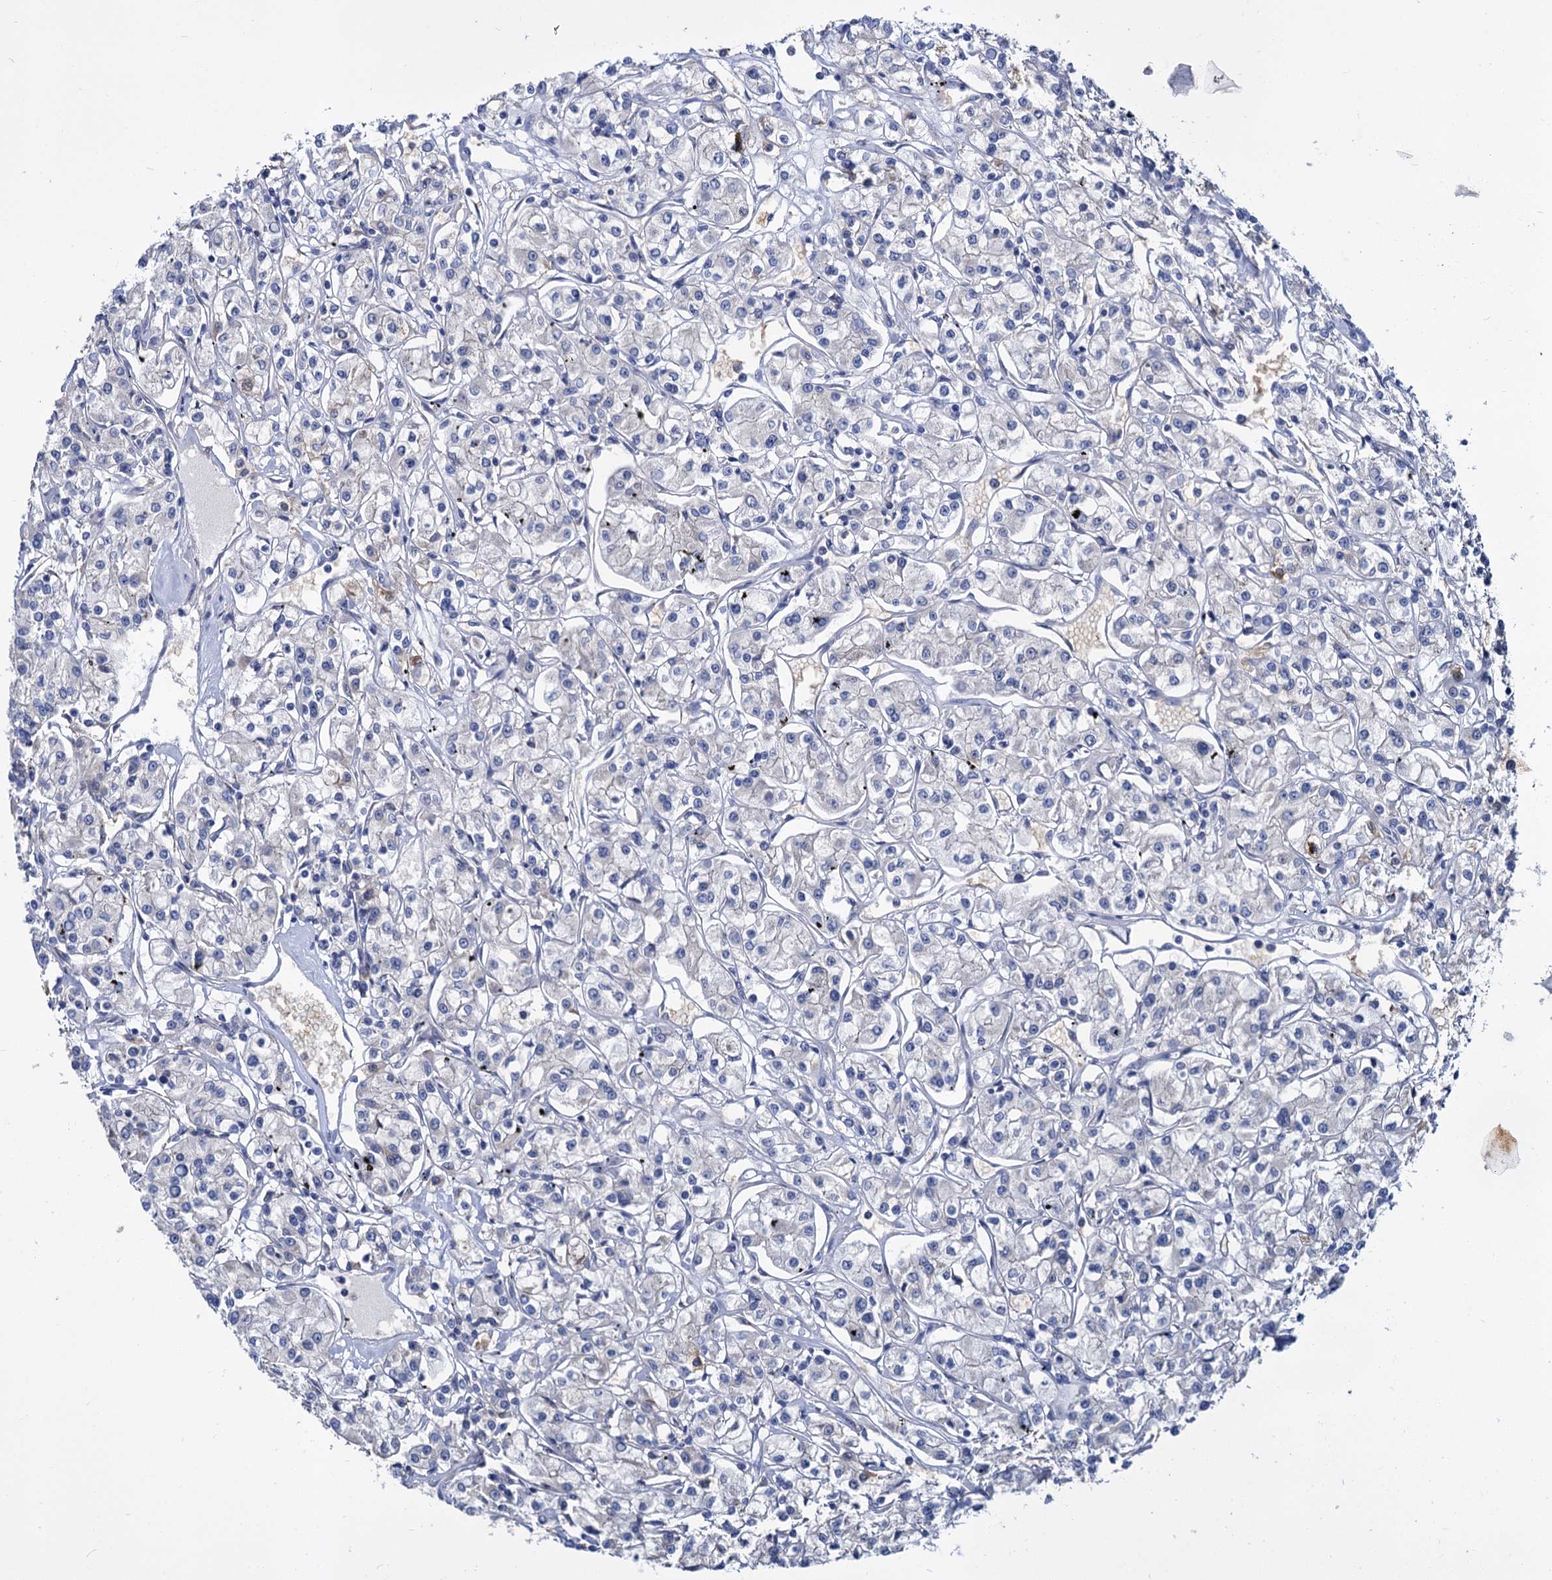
{"staining": {"intensity": "negative", "quantity": "none", "location": "none"}, "tissue": "renal cancer", "cell_type": "Tumor cells", "image_type": "cancer", "snomed": [{"axis": "morphology", "description": "Adenocarcinoma, NOS"}, {"axis": "topography", "description": "Kidney"}], "caption": "This is an immunohistochemistry (IHC) photomicrograph of human adenocarcinoma (renal). There is no positivity in tumor cells.", "gene": "GCLC", "patient": {"sex": "female", "age": 59}}